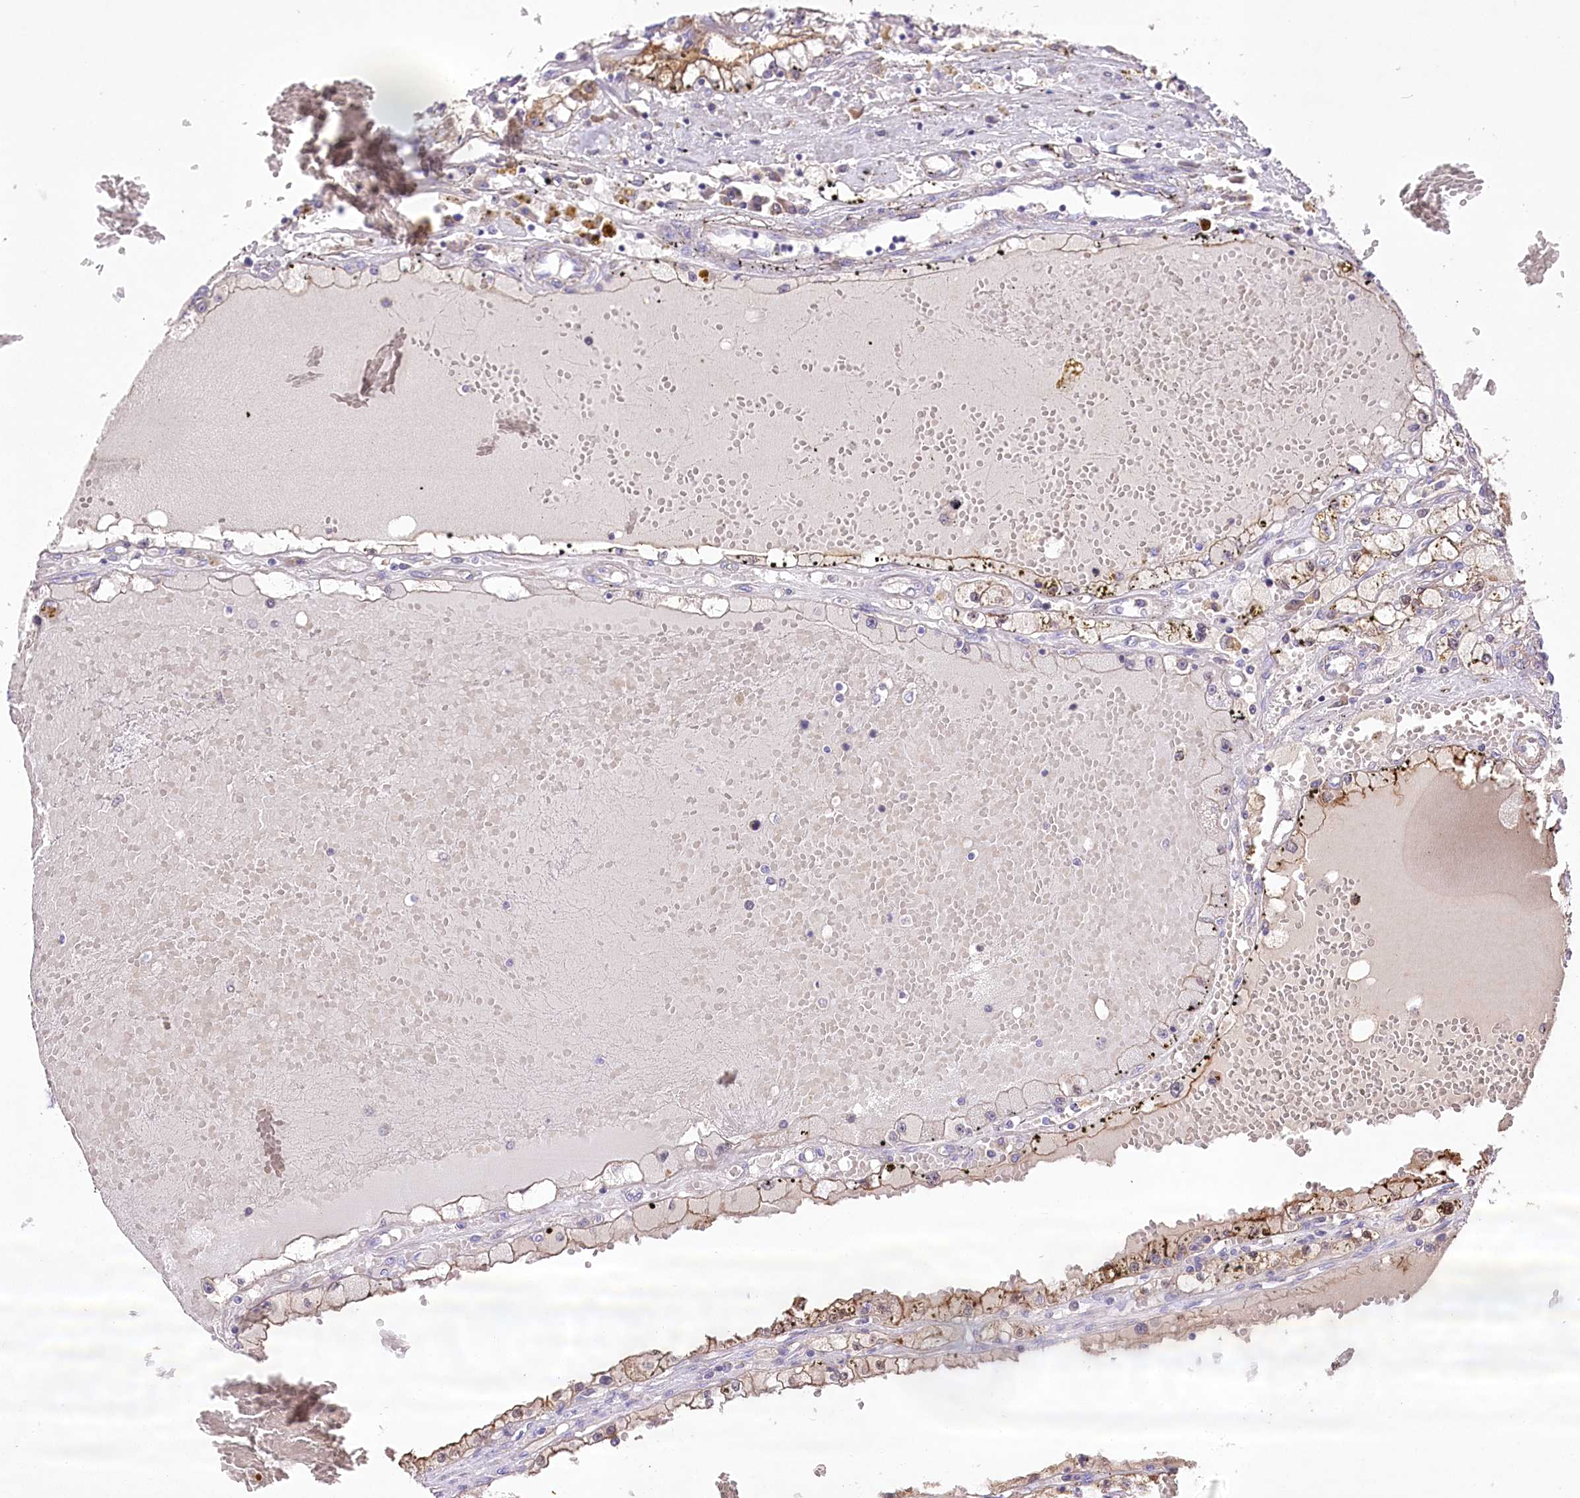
{"staining": {"intensity": "weak", "quantity": "<25%", "location": "cytoplasmic/membranous,nuclear"}, "tissue": "renal cancer", "cell_type": "Tumor cells", "image_type": "cancer", "snomed": [{"axis": "morphology", "description": "Adenocarcinoma, NOS"}, {"axis": "topography", "description": "Kidney"}], "caption": "Protein analysis of renal cancer reveals no significant expression in tumor cells. (Stains: DAB immunohistochemistry (IHC) with hematoxylin counter stain, Microscopy: brightfield microscopy at high magnification).", "gene": "PBLD", "patient": {"sex": "male", "age": 56}}